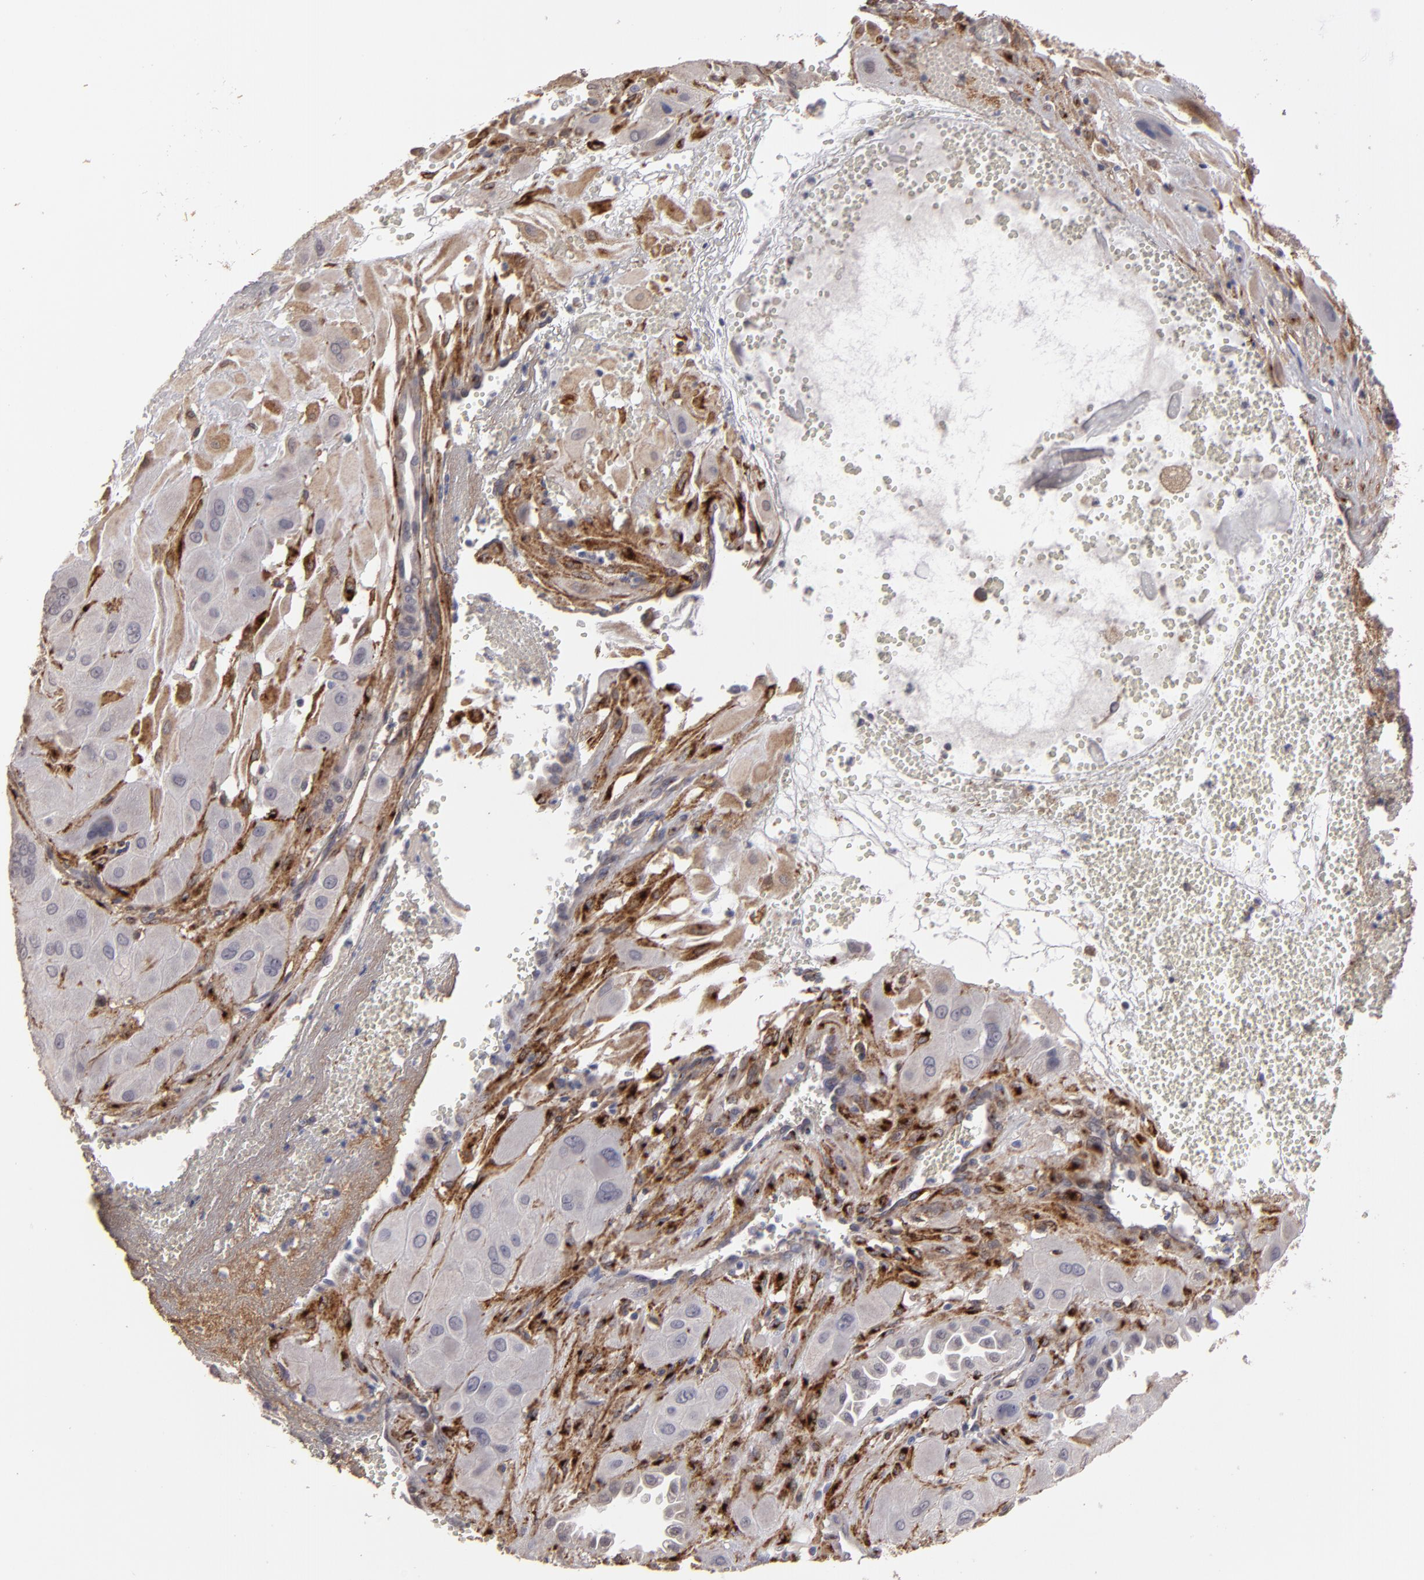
{"staining": {"intensity": "moderate", "quantity": "<25%", "location": "cytoplasmic/membranous"}, "tissue": "cervical cancer", "cell_type": "Tumor cells", "image_type": "cancer", "snomed": [{"axis": "morphology", "description": "Squamous cell carcinoma, NOS"}, {"axis": "topography", "description": "Cervix"}], "caption": "Moderate cytoplasmic/membranous expression for a protein is appreciated in about <25% of tumor cells of cervical squamous cell carcinoma using immunohistochemistry (IHC).", "gene": "ITGB5", "patient": {"sex": "female", "age": 34}}